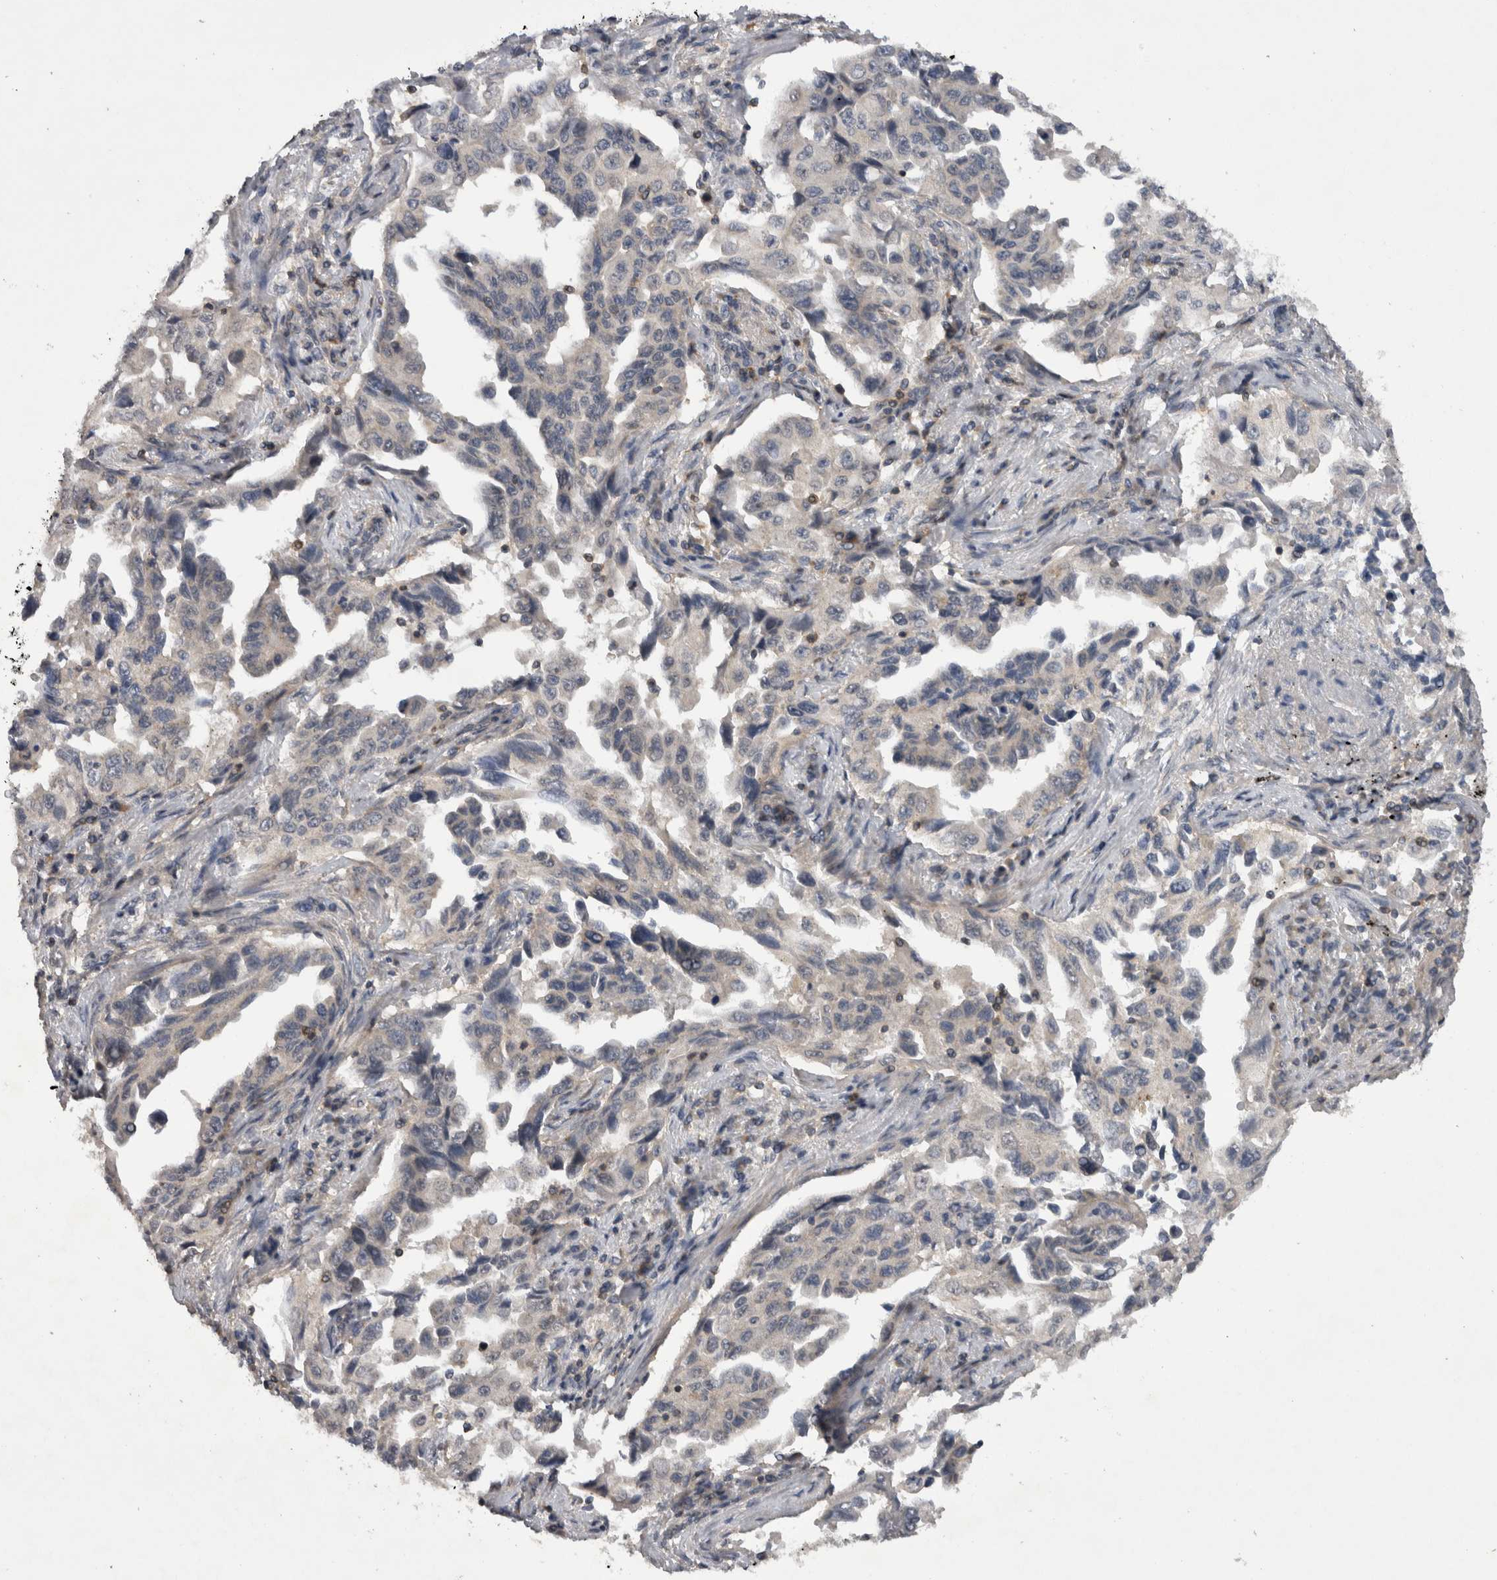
{"staining": {"intensity": "negative", "quantity": "none", "location": "none"}, "tissue": "lung cancer", "cell_type": "Tumor cells", "image_type": "cancer", "snomed": [{"axis": "morphology", "description": "Adenocarcinoma, NOS"}, {"axis": "topography", "description": "Lung"}], "caption": "Immunohistochemistry of adenocarcinoma (lung) demonstrates no expression in tumor cells. The staining was performed using DAB to visualize the protein expression in brown, while the nuclei were stained in blue with hematoxylin (Magnification: 20x).", "gene": "NFATC2", "patient": {"sex": "female", "age": 51}}